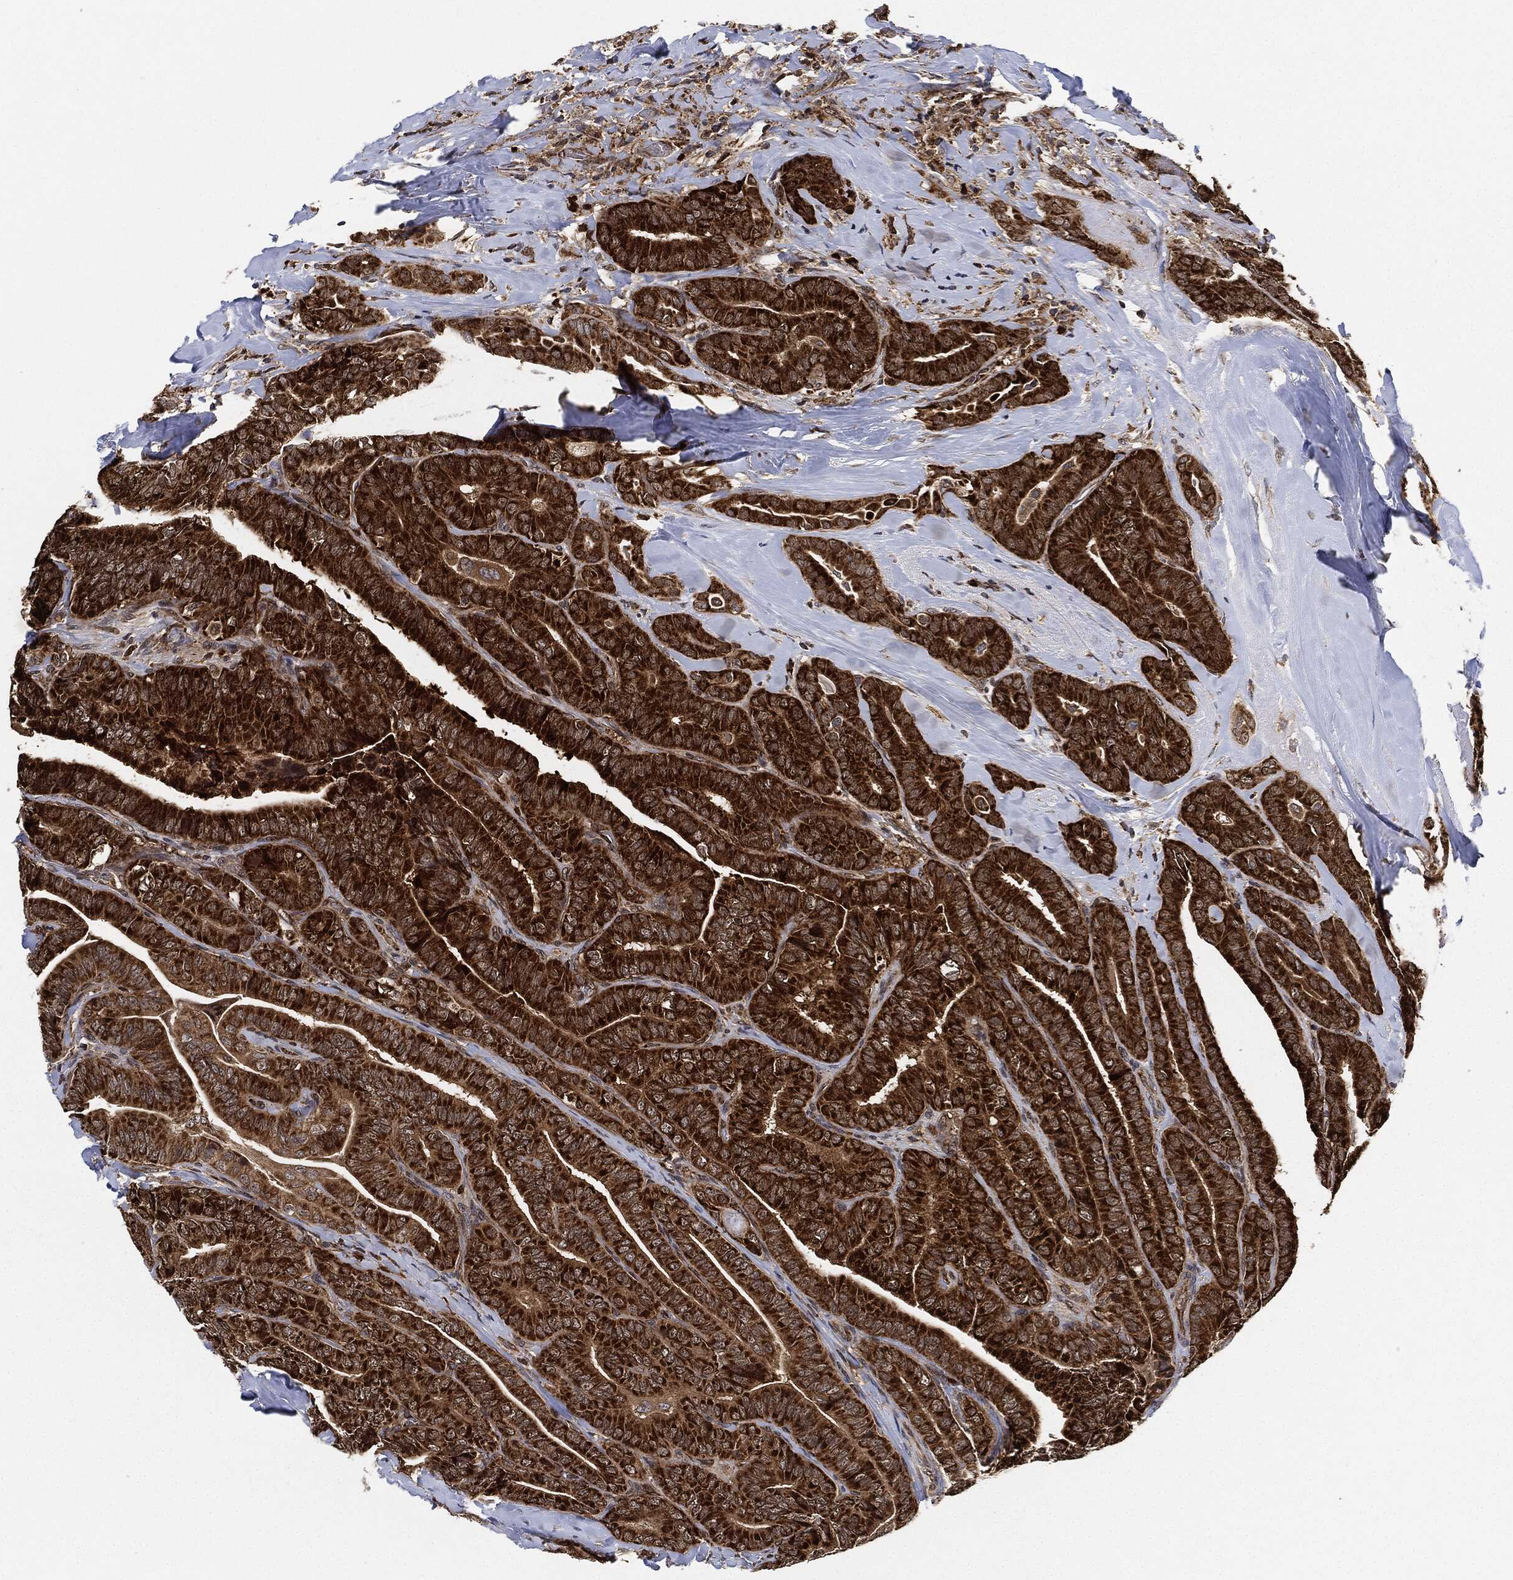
{"staining": {"intensity": "strong", "quantity": ">75%", "location": "cytoplasmic/membranous"}, "tissue": "thyroid cancer", "cell_type": "Tumor cells", "image_type": "cancer", "snomed": [{"axis": "morphology", "description": "Papillary adenocarcinoma, NOS"}, {"axis": "topography", "description": "Thyroid gland"}], "caption": "Immunohistochemistry micrograph of human thyroid papillary adenocarcinoma stained for a protein (brown), which demonstrates high levels of strong cytoplasmic/membranous positivity in approximately >75% of tumor cells.", "gene": "RNASEL", "patient": {"sex": "male", "age": 61}}